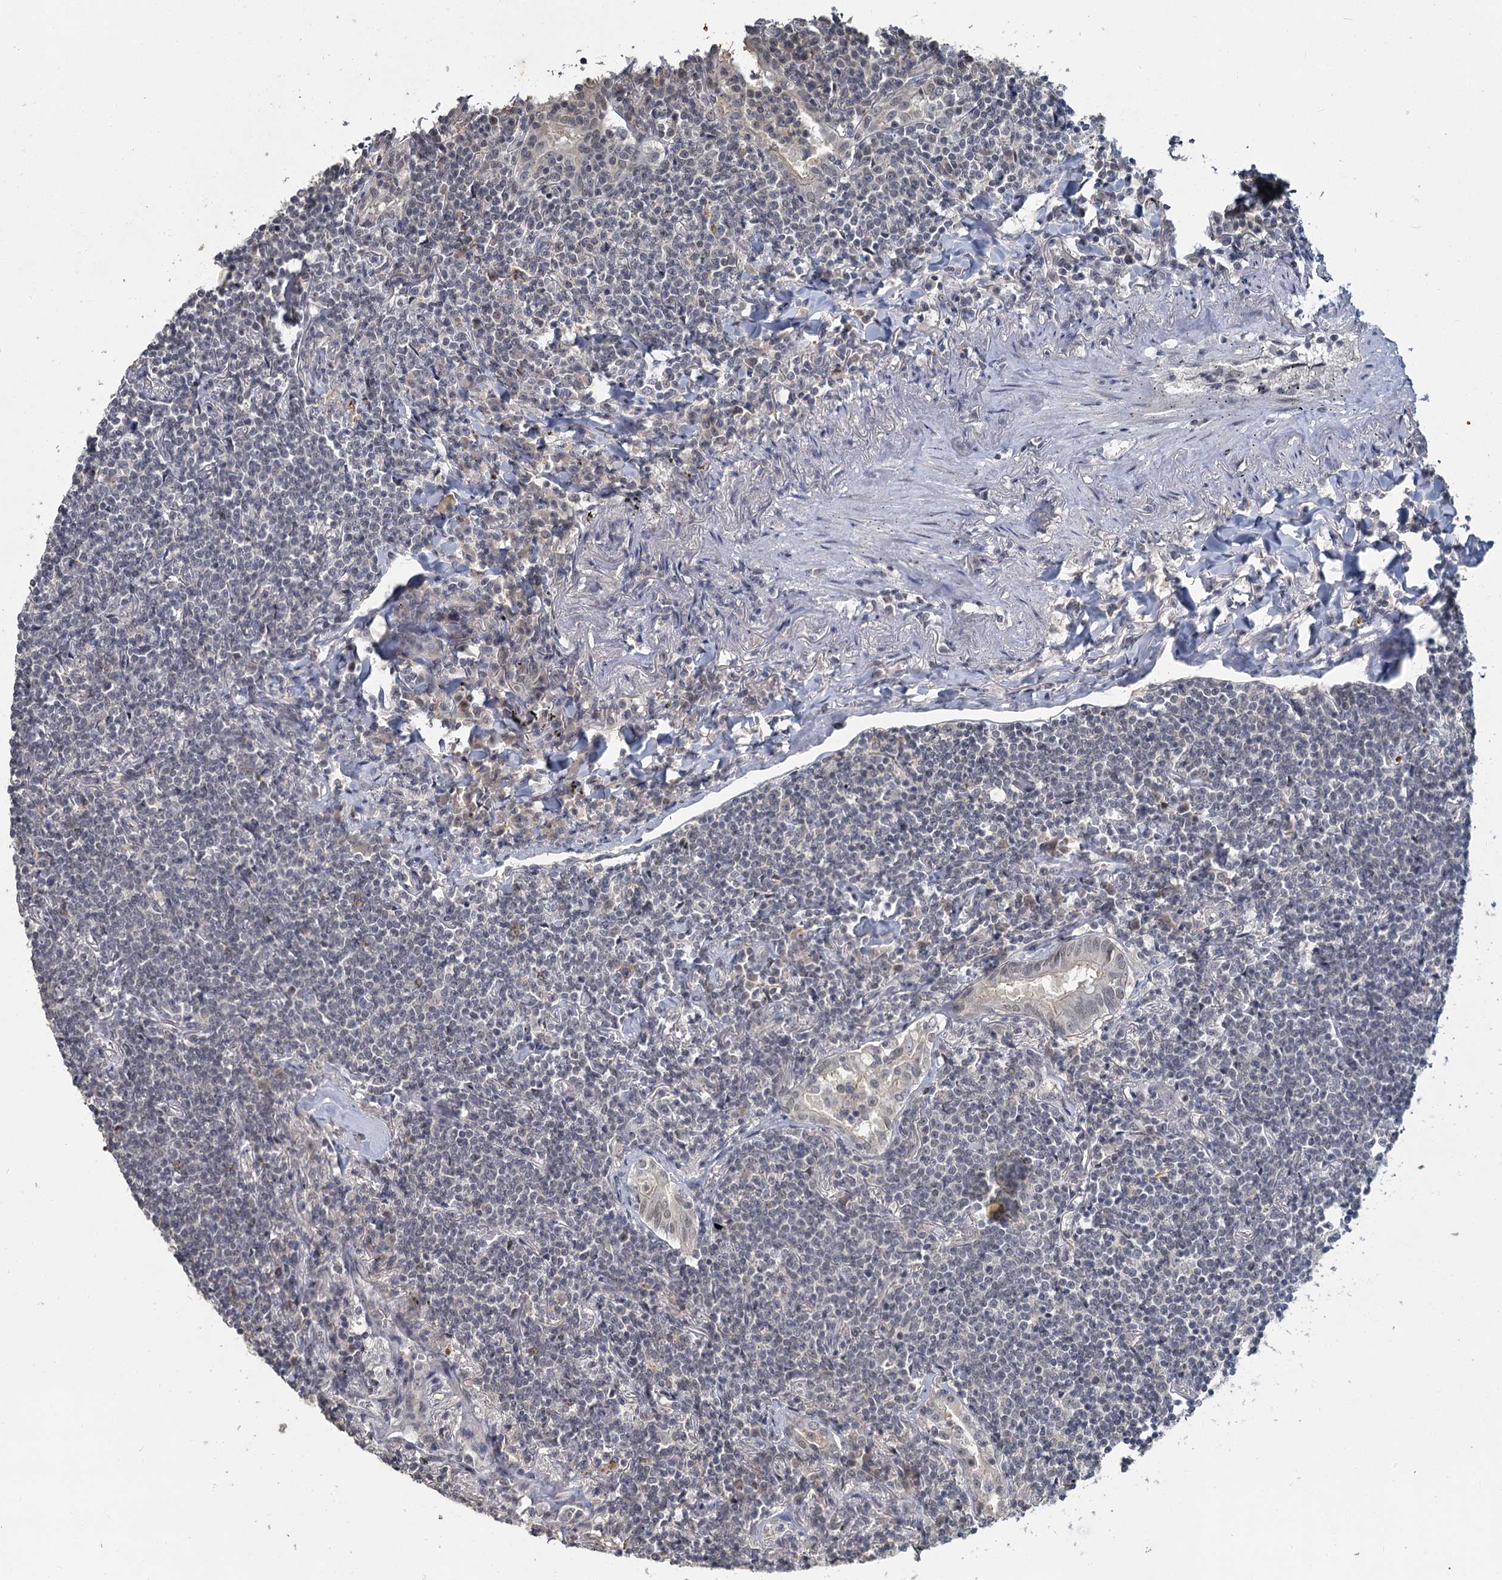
{"staining": {"intensity": "negative", "quantity": "none", "location": "none"}, "tissue": "lymphoma", "cell_type": "Tumor cells", "image_type": "cancer", "snomed": [{"axis": "morphology", "description": "Malignant lymphoma, non-Hodgkin's type, Low grade"}, {"axis": "topography", "description": "Lung"}], "caption": "The micrograph reveals no staining of tumor cells in low-grade malignant lymphoma, non-Hodgkin's type. (Stains: DAB immunohistochemistry with hematoxylin counter stain, Microscopy: brightfield microscopy at high magnification).", "gene": "MUCL1", "patient": {"sex": "female", "age": 71}}